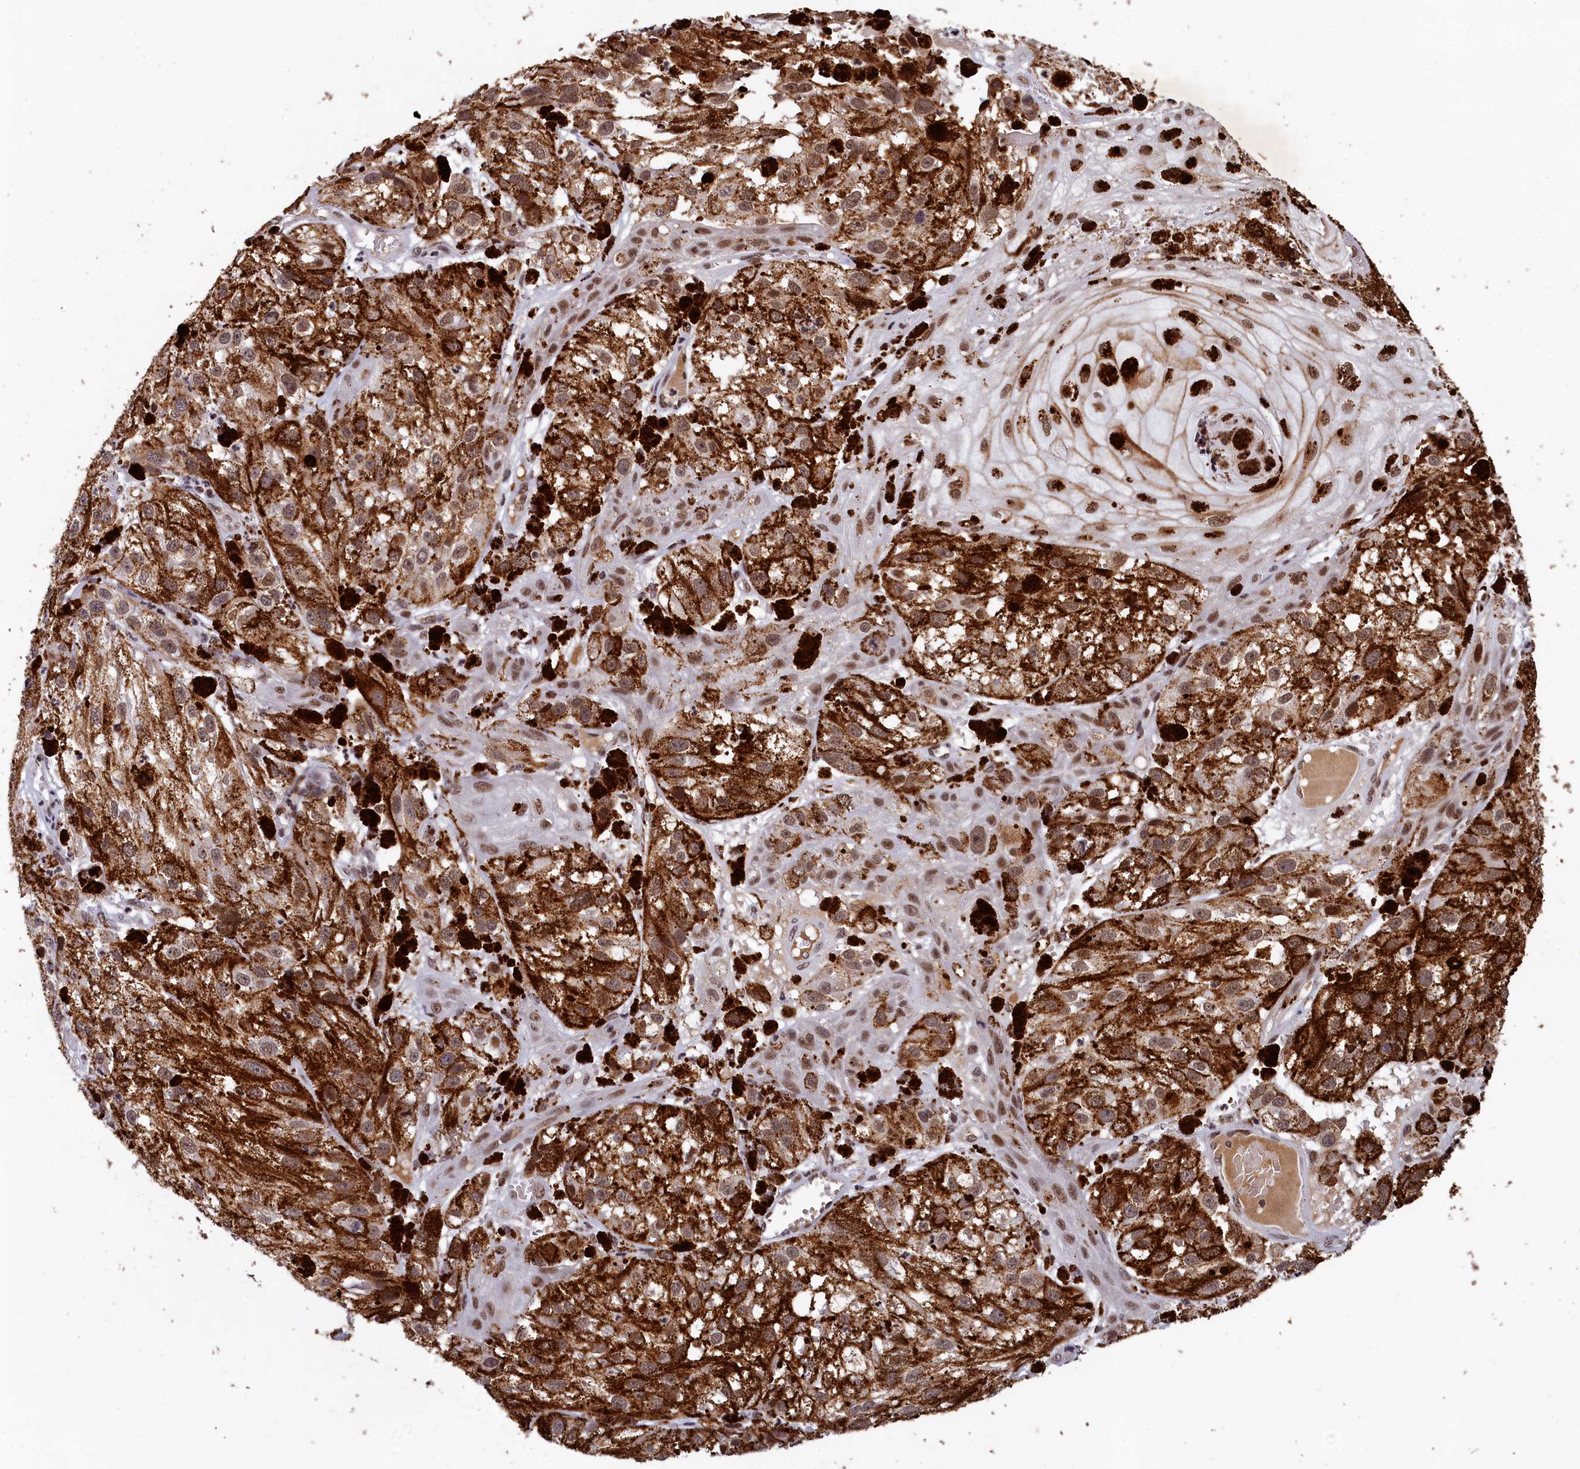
{"staining": {"intensity": "moderate", "quantity": ">75%", "location": "cytoplasmic/membranous,nuclear"}, "tissue": "melanoma", "cell_type": "Tumor cells", "image_type": "cancer", "snomed": [{"axis": "morphology", "description": "Malignant melanoma, NOS"}, {"axis": "topography", "description": "Skin"}], "caption": "Human malignant melanoma stained for a protein (brown) shows moderate cytoplasmic/membranous and nuclear positive positivity in about >75% of tumor cells.", "gene": "FAM217B", "patient": {"sex": "male", "age": 88}}